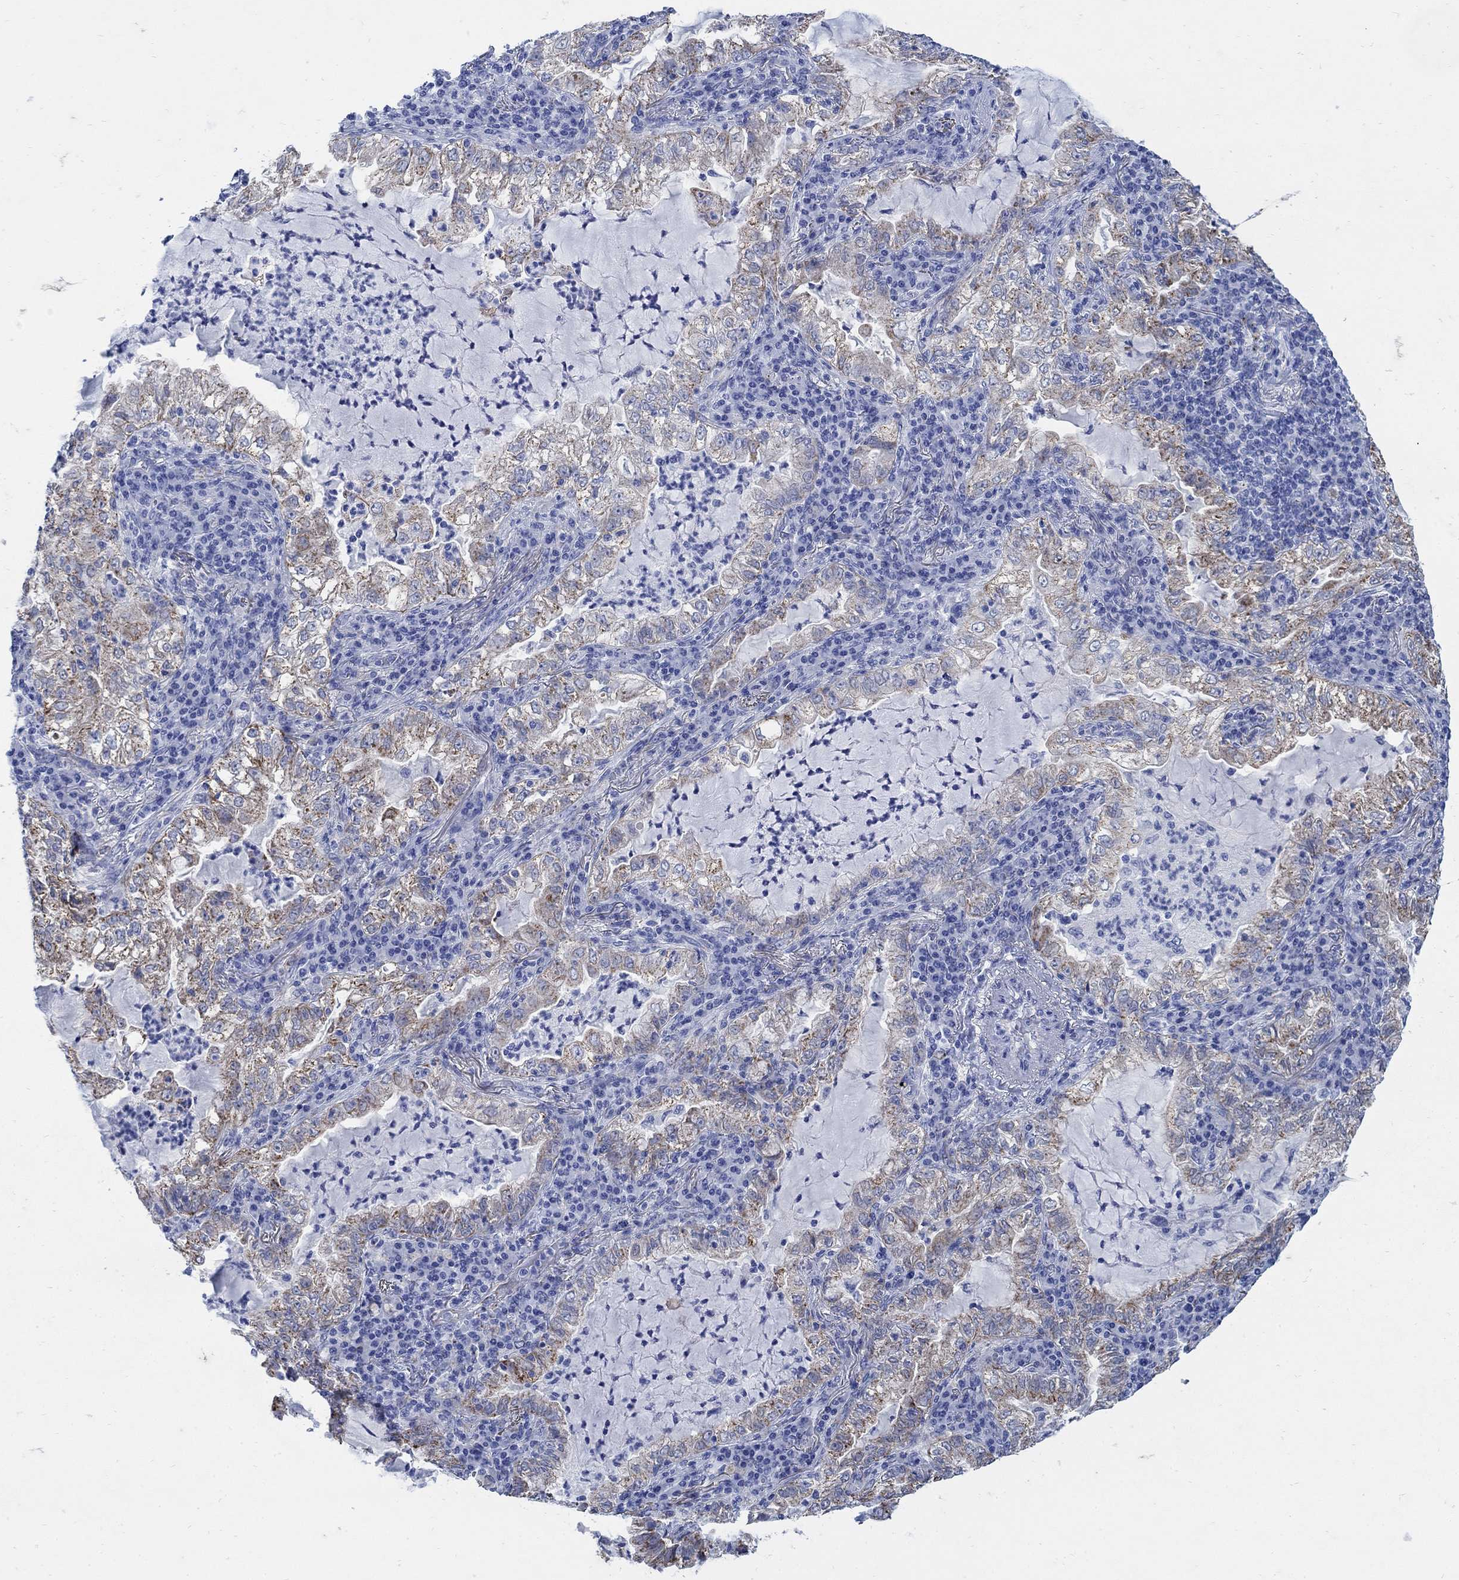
{"staining": {"intensity": "moderate", "quantity": "25%-75%", "location": "cytoplasmic/membranous"}, "tissue": "lung cancer", "cell_type": "Tumor cells", "image_type": "cancer", "snomed": [{"axis": "morphology", "description": "Adenocarcinoma, NOS"}, {"axis": "topography", "description": "Lung"}], "caption": "There is medium levels of moderate cytoplasmic/membranous positivity in tumor cells of lung cancer, as demonstrated by immunohistochemical staining (brown color).", "gene": "ZDHHC14", "patient": {"sex": "female", "age": 73}}